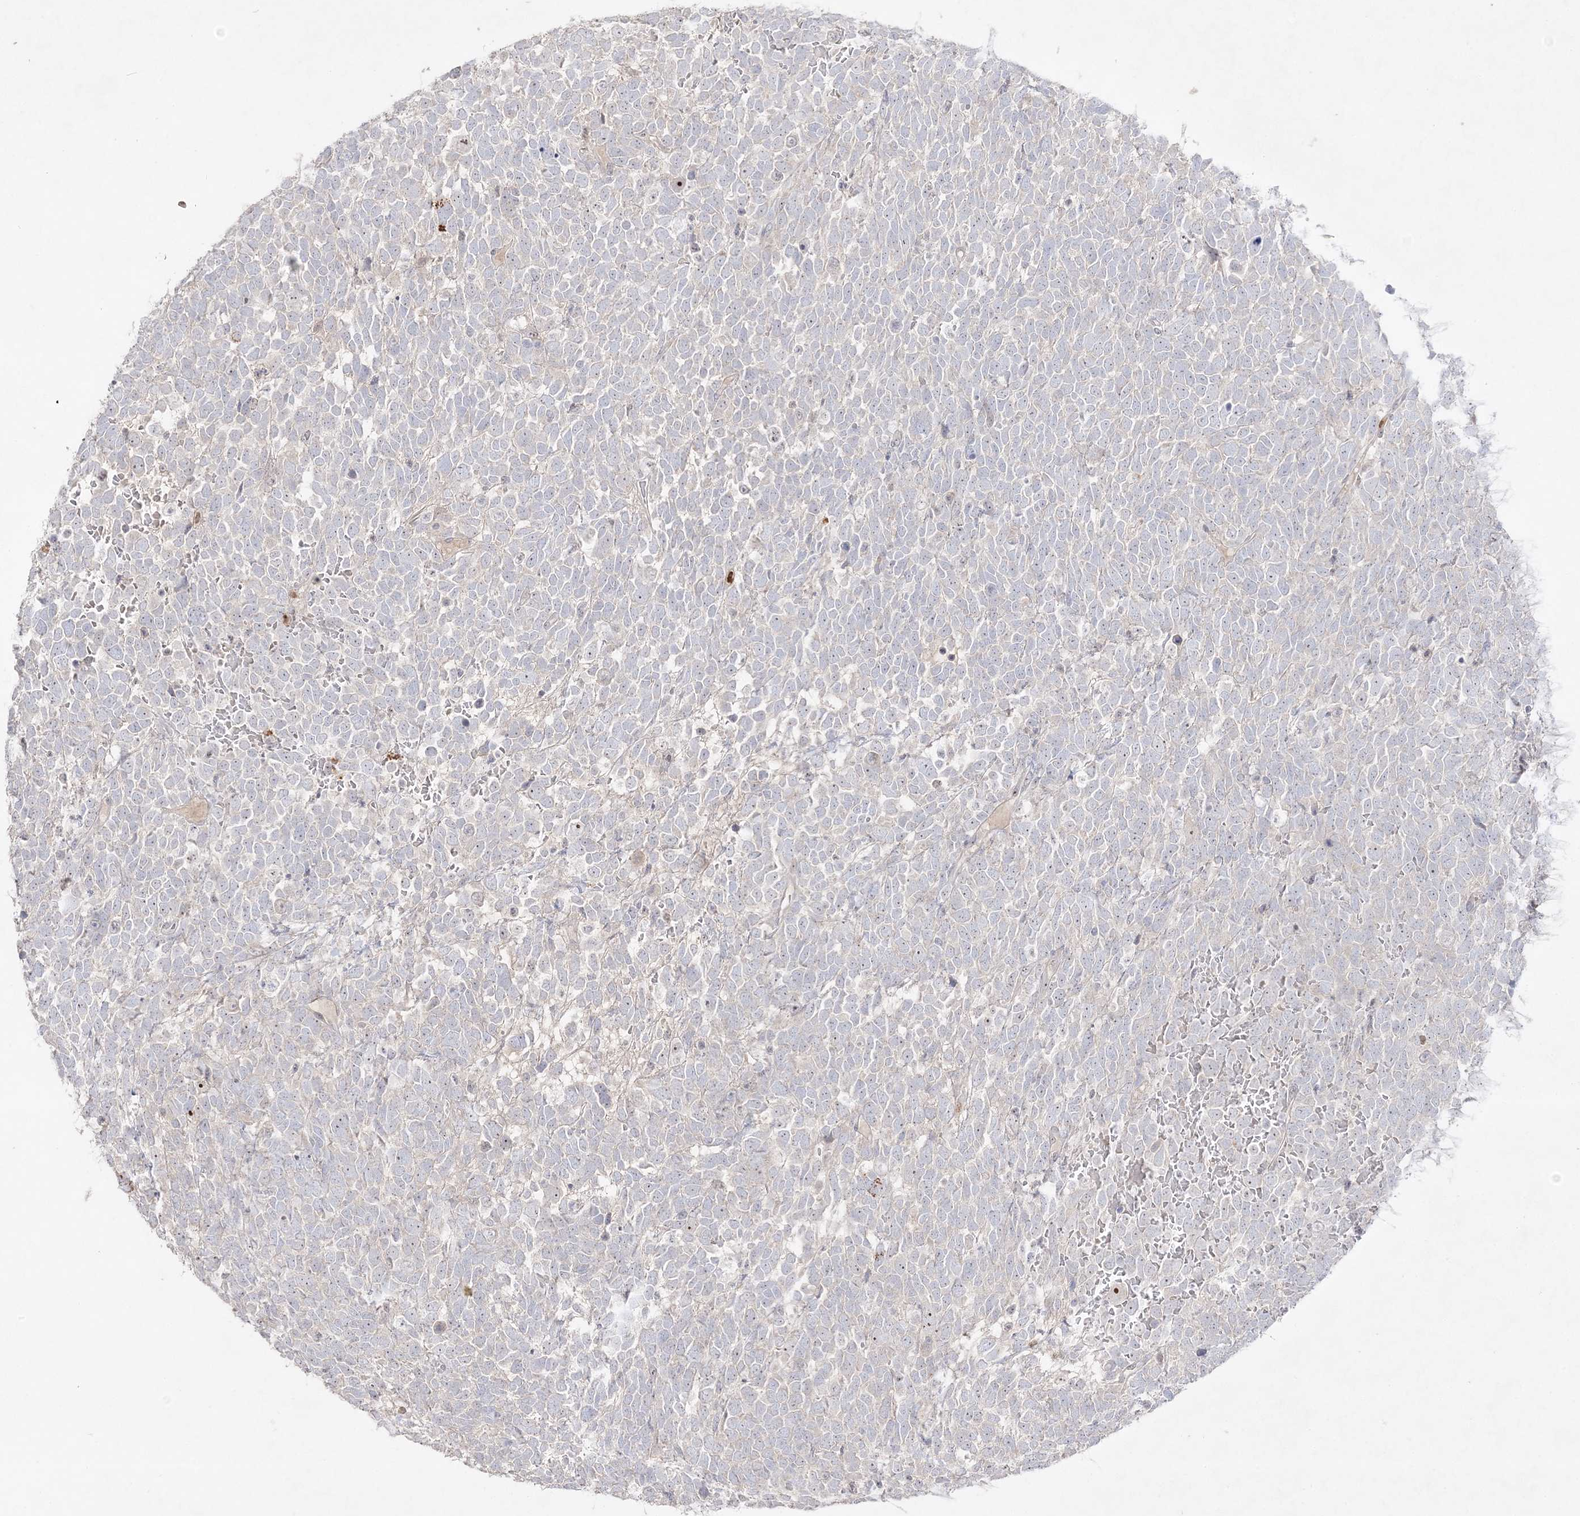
{"staining": {"intensity": "negative", "quantity": "none", "location": "none"}, "tissue": "urothelial cancer", "cell_type": "Tumor cells", "image_type": "cancer", "snomed": [{"axis": "morphology", "description": "Urothelial carcinoma, High grade"}, {"axis": "topography", "description": "Urinary bladder"}], "caption": "DAB immunohistochemical staining of high-grade urothelial carcinoma reveals no significant staining in tumor cells.", "gene": "NOP16", "patient": {"sex": "female", "age": 82}}